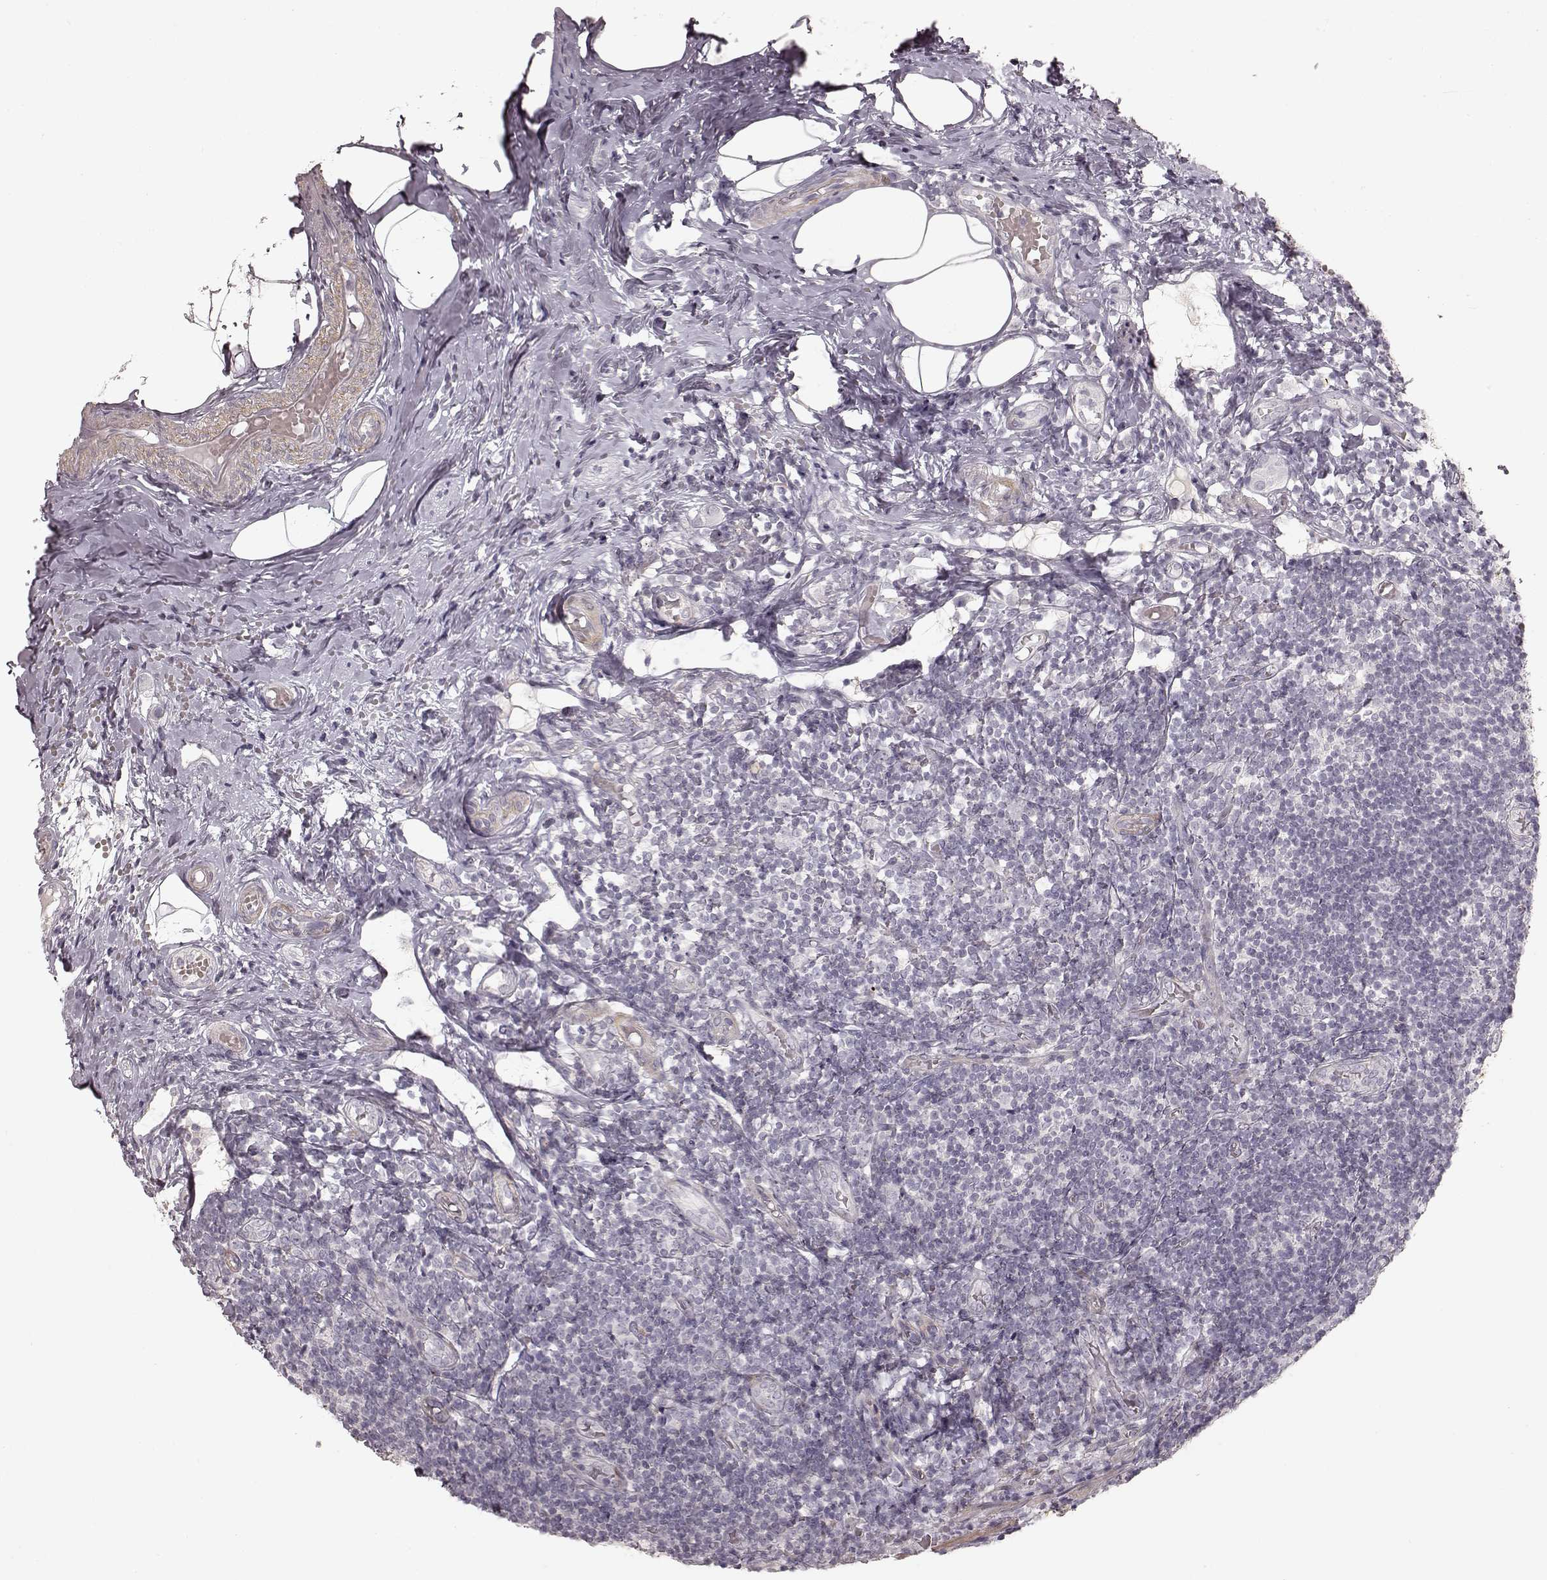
{"staining": {"intensity": "negative", "quantity": "none", "location": "none"}, "tissue": "appendix", "cell_type": "Glandular cells", "image_type": "normal", "snomed": [{"axis": "morphology", "description": "Normal tissue, NOS"}, {"axis": "topography", "description": "Appendix"}], "caption": "The immunohistochemistry micrograph has no significant staining in glandular cells of appendix. Nuclei are stained in blue.", "gene": "PRLHR", "patient": {"sex": "female", "age": 32}}